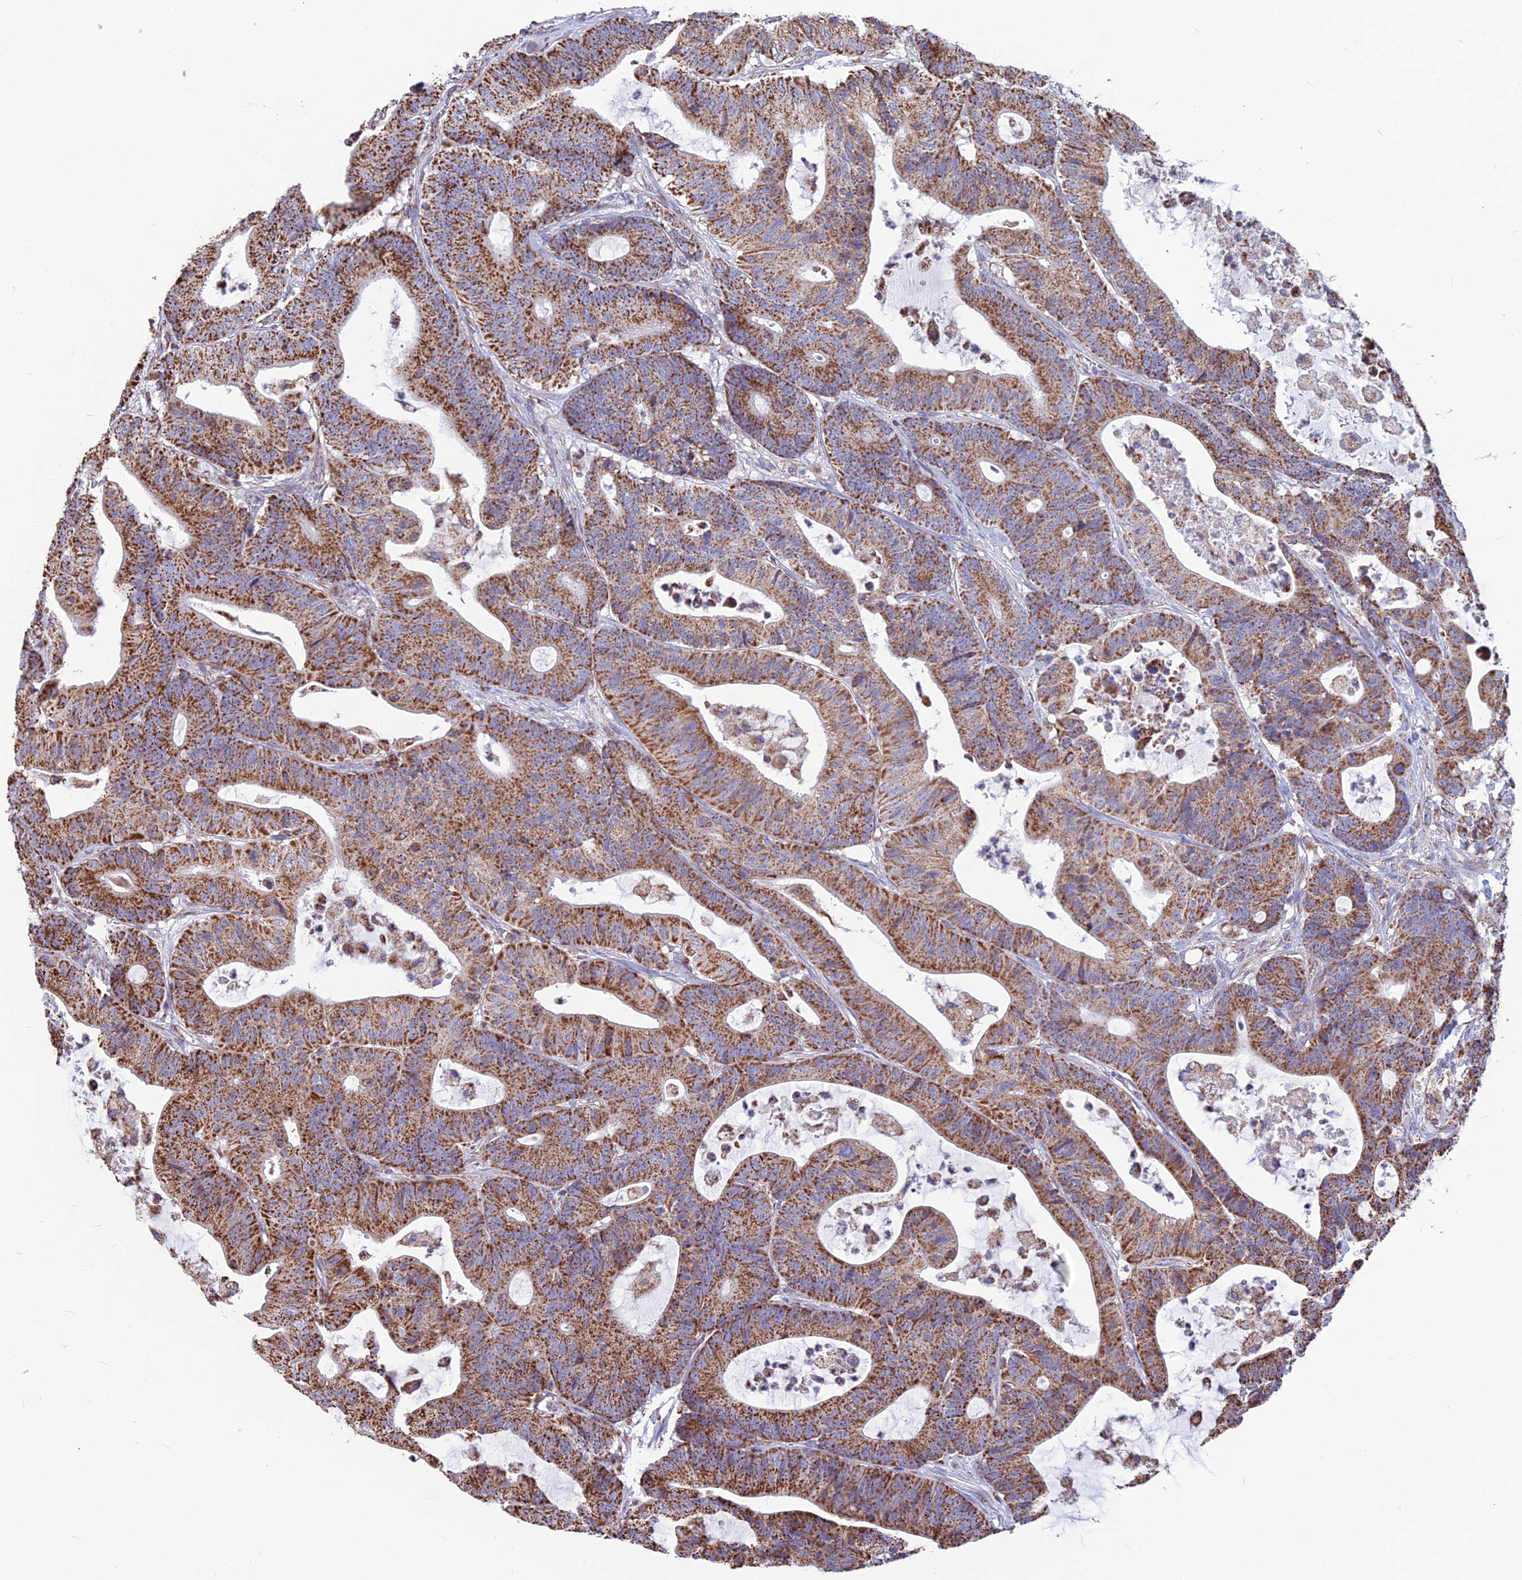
{"staining": {"intensity": "strong", "quantity": ">75%", "location": "cytoplasmic/membranous"}, "tissue": "colorectal cancer", "cell_type": "Tumor cells", "image_type": "cancer", "snomed": [{"axis": "morphology", "description": "Adenocarcinoma, NOS"}, {"axis": "topography", "description": "Colon"}], "caption": "This is an image of immunohistochemistry staining of colorectal cancer (adenocarcinoma), which shows strong expression in the cytoplasmic/membranous of tumor cells.", "gene": "CS", "patient": {"sex": "female", "age": 84}}